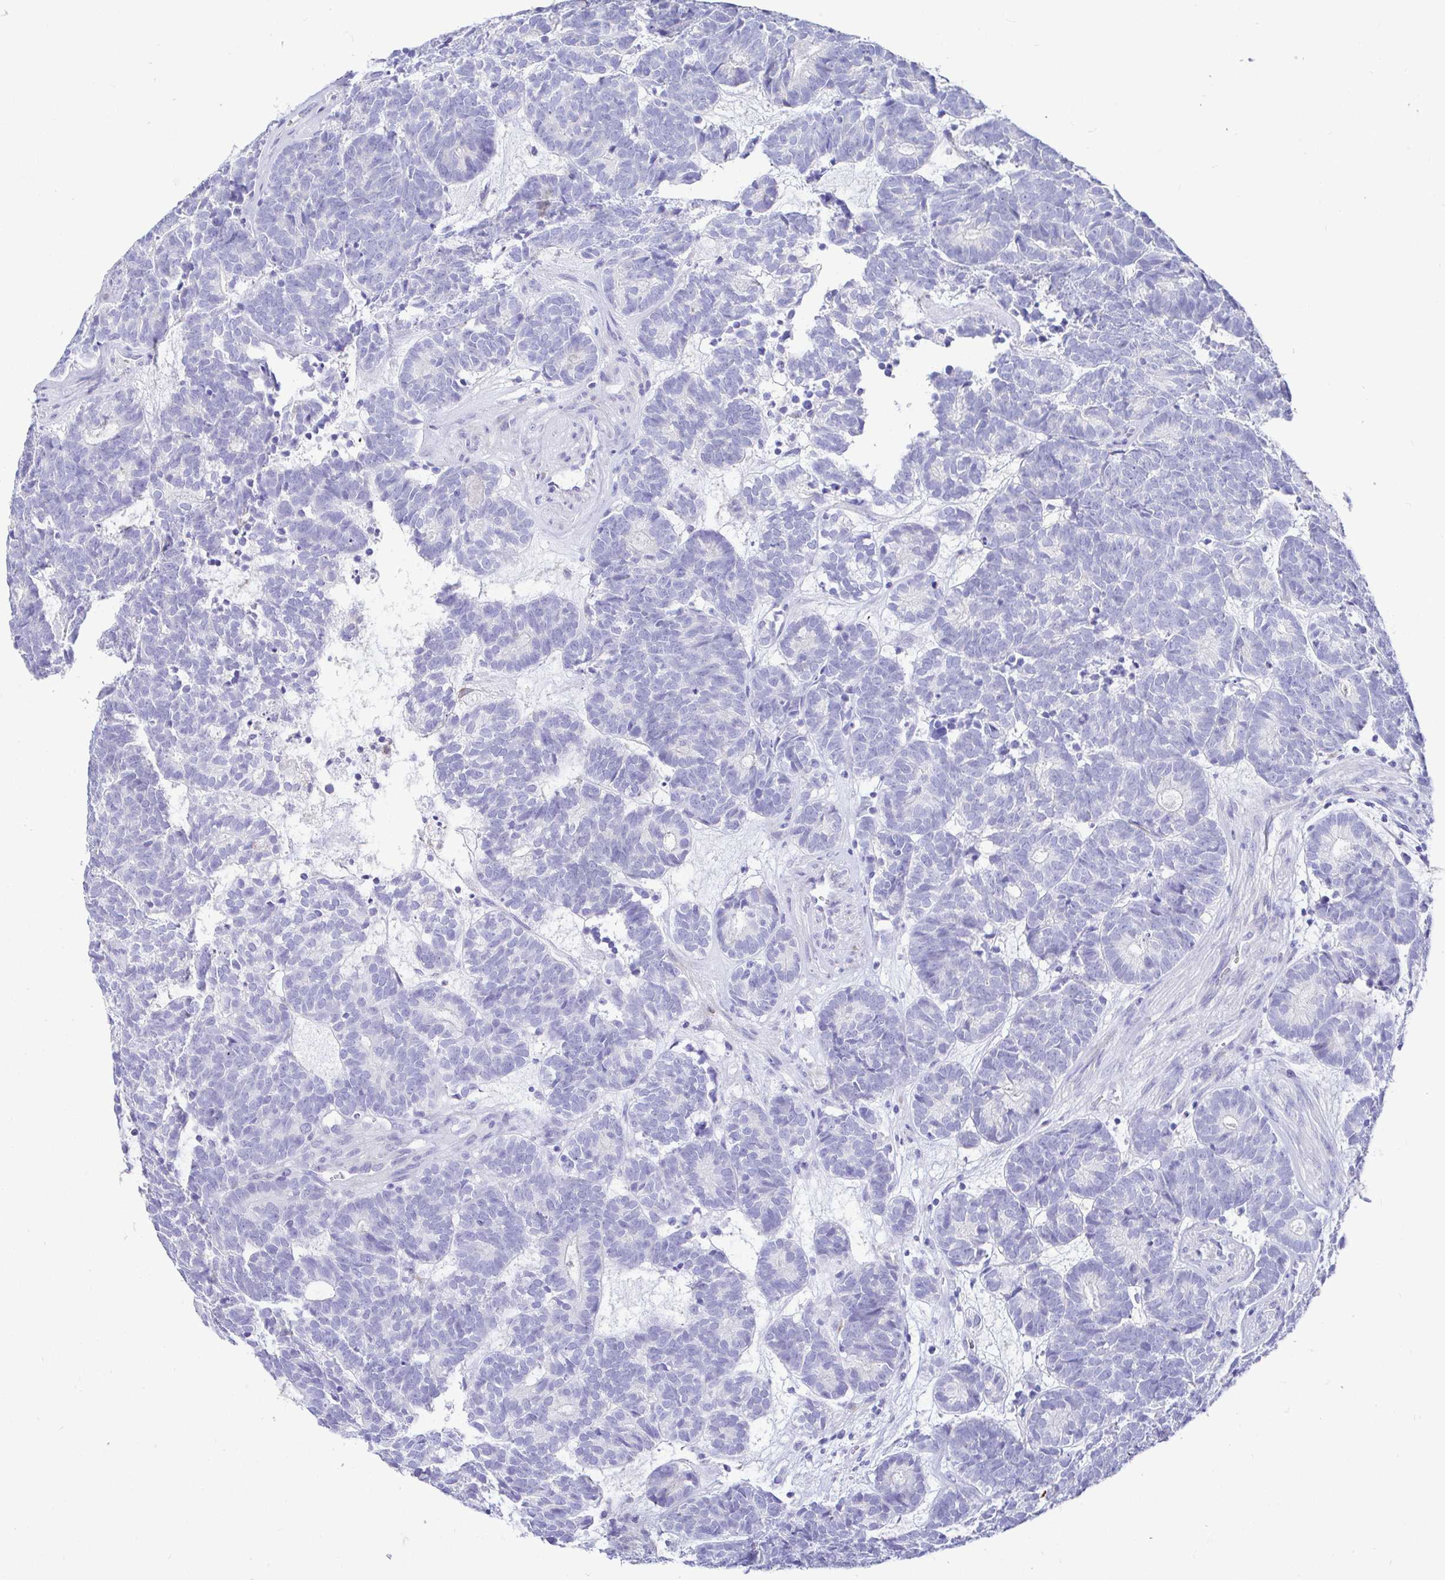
{"staining": {"intensity": "negative", "quantity": "none", "location": "none"}, "tissue": "head and neck cancer", "cell_type": "Tumor cells", "image_type": "cancer", "snomed": [{"axis": "morphology", "description": "Adenocarcinoma, NOS"}, {"axis": "topography", "description": "Head-Neck"}], "caption": "Head and neck cancer was stained to show a protein in brown. There is no significant expression in tumor cells. (DAB immunohistochemistry, high magnification).", "gene": "CCDC62", "patient": {"sex": "female", "age": 81}}